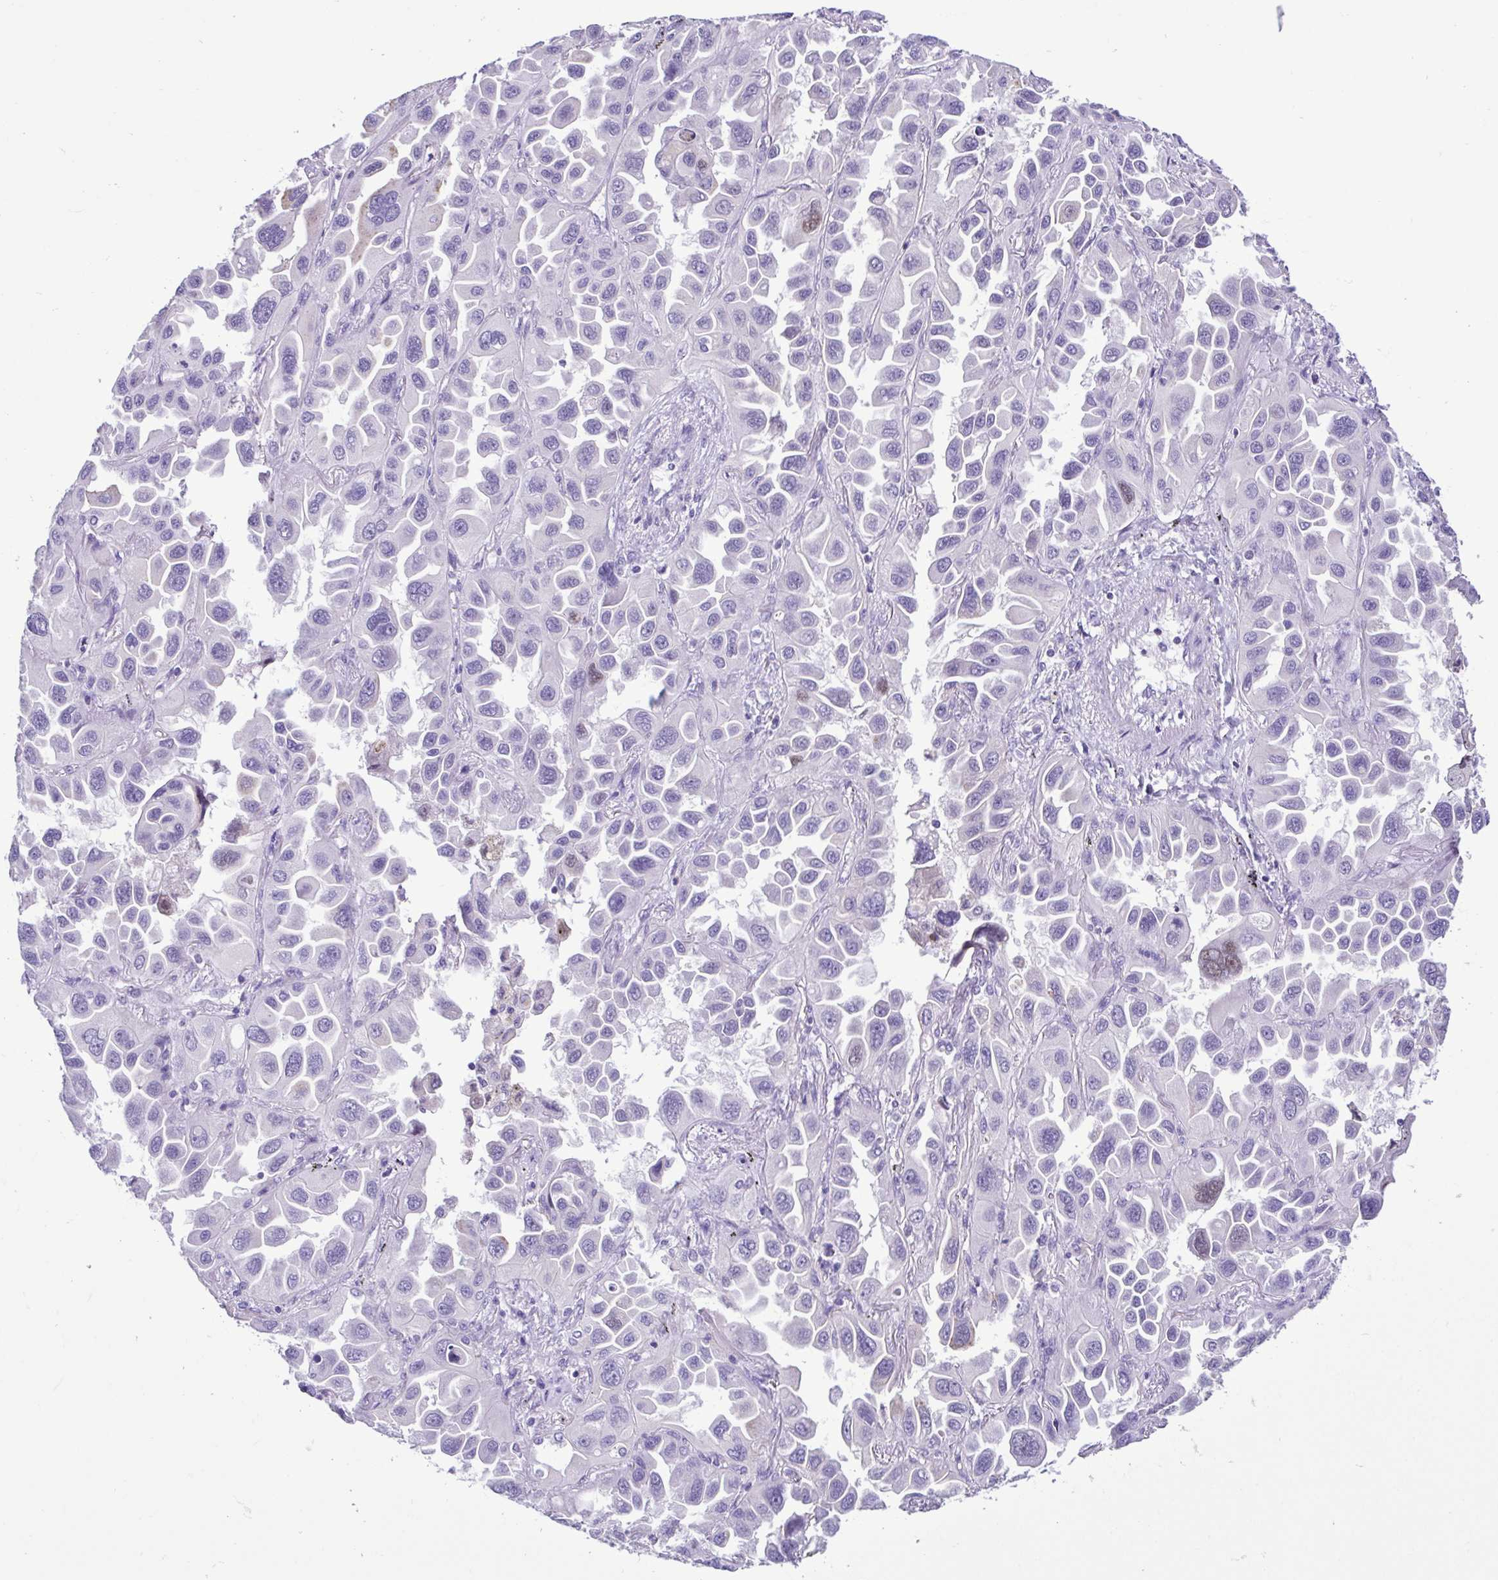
{"staining": {"intensity": "negative", "quantity": "none", "location": "none"}, "tissue": "lung cancer", "cell_type": "Tumor cells", "image_type": "cancer", "snomed": [{"axis": "morphology", "description": "Adenocarcinoma, NOS"}, {"axis": "topography", "description": "Lung"}], "caption": "This image is of lung cancer (adenocarcinoma) stained with IHC to label a protein in brown with the nuclei are counter-stained blue. There is no expression in tumor cells.", "gene": "CBY2", "patient": {"sex": "male", "age": 64}}